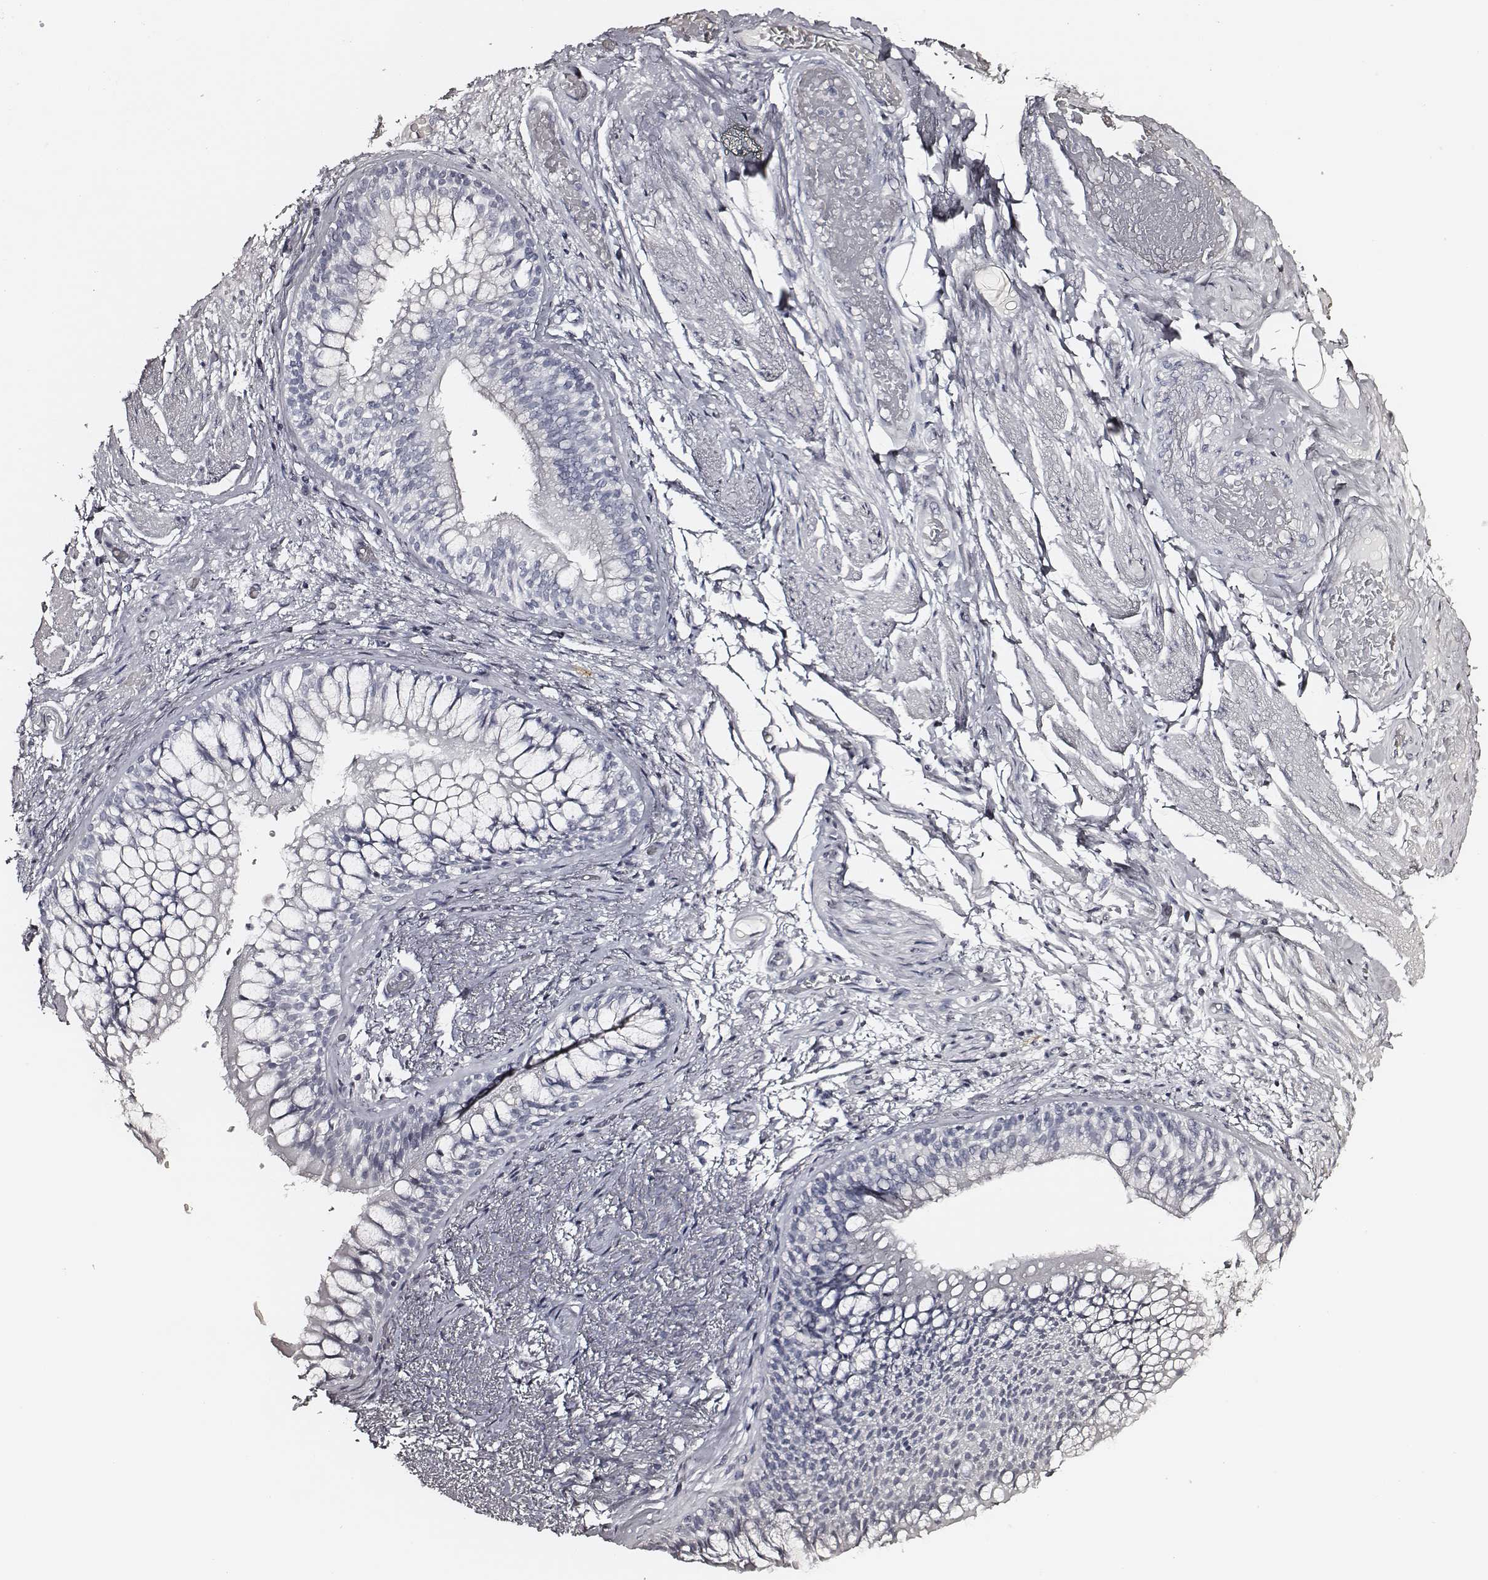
{"staining": {"intensity": "negative", "quantity": "none", "location": "none"}, "tissue": "adipose tissue", "cell_type": "Adipocytes", "image_type": "normal", "snomed": [{"axis": "morphology", "description": "Normal tissue, NOS"}, {"axis": "topography", "description": "Cartilage tissue"}, {"axis": "topography", "description": "Bronchus"}], "caption": "Immunohistochemistry of benign adipose tissue displays no expression in adipocytes.", "gene": "DPEP1", "patient": {"sex": "male", "age": 64}}